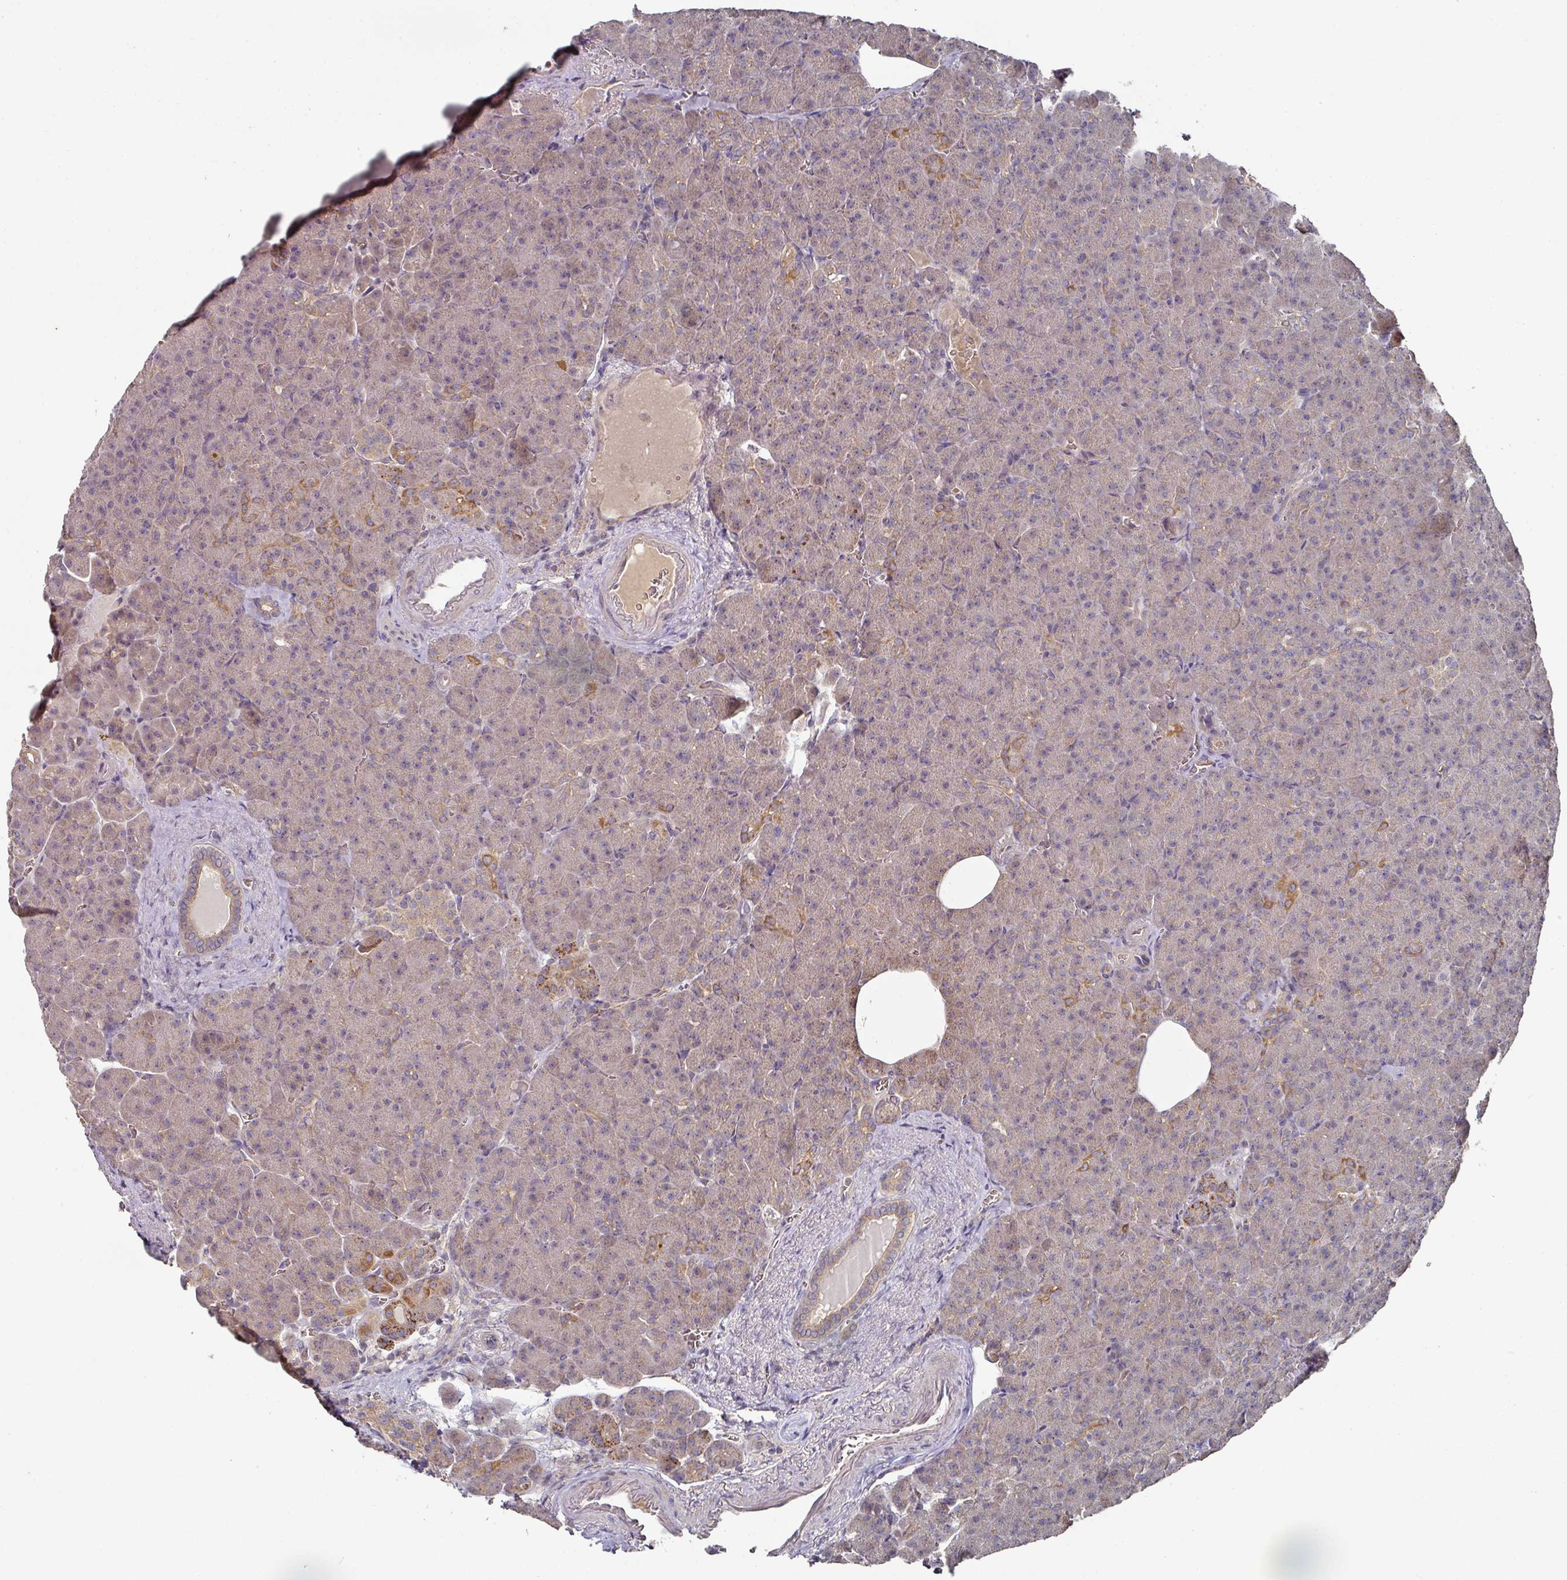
{"staining": {"intensity": "moderate", "quantity": "<25%", "location": "cytoplasmic/membranous"}, "tissue": "pancreas", "cell_type": "Exocrine glandular cells", "image_type": "normal", "snomed": [{"axis": "morphology", "description": "Normal tissue, NOS"}, {"axis": "topography", "description": "Pancreas"}], "caption": "An image showing moderate cytoplasmic/membranous staining in approximately <25% of exocrine glandular cells in normal pancreas, as visualized by brown immunohistochemical staining.", "gene": "DNAJC7", "patient": {"sex": "female", "age": 74}}